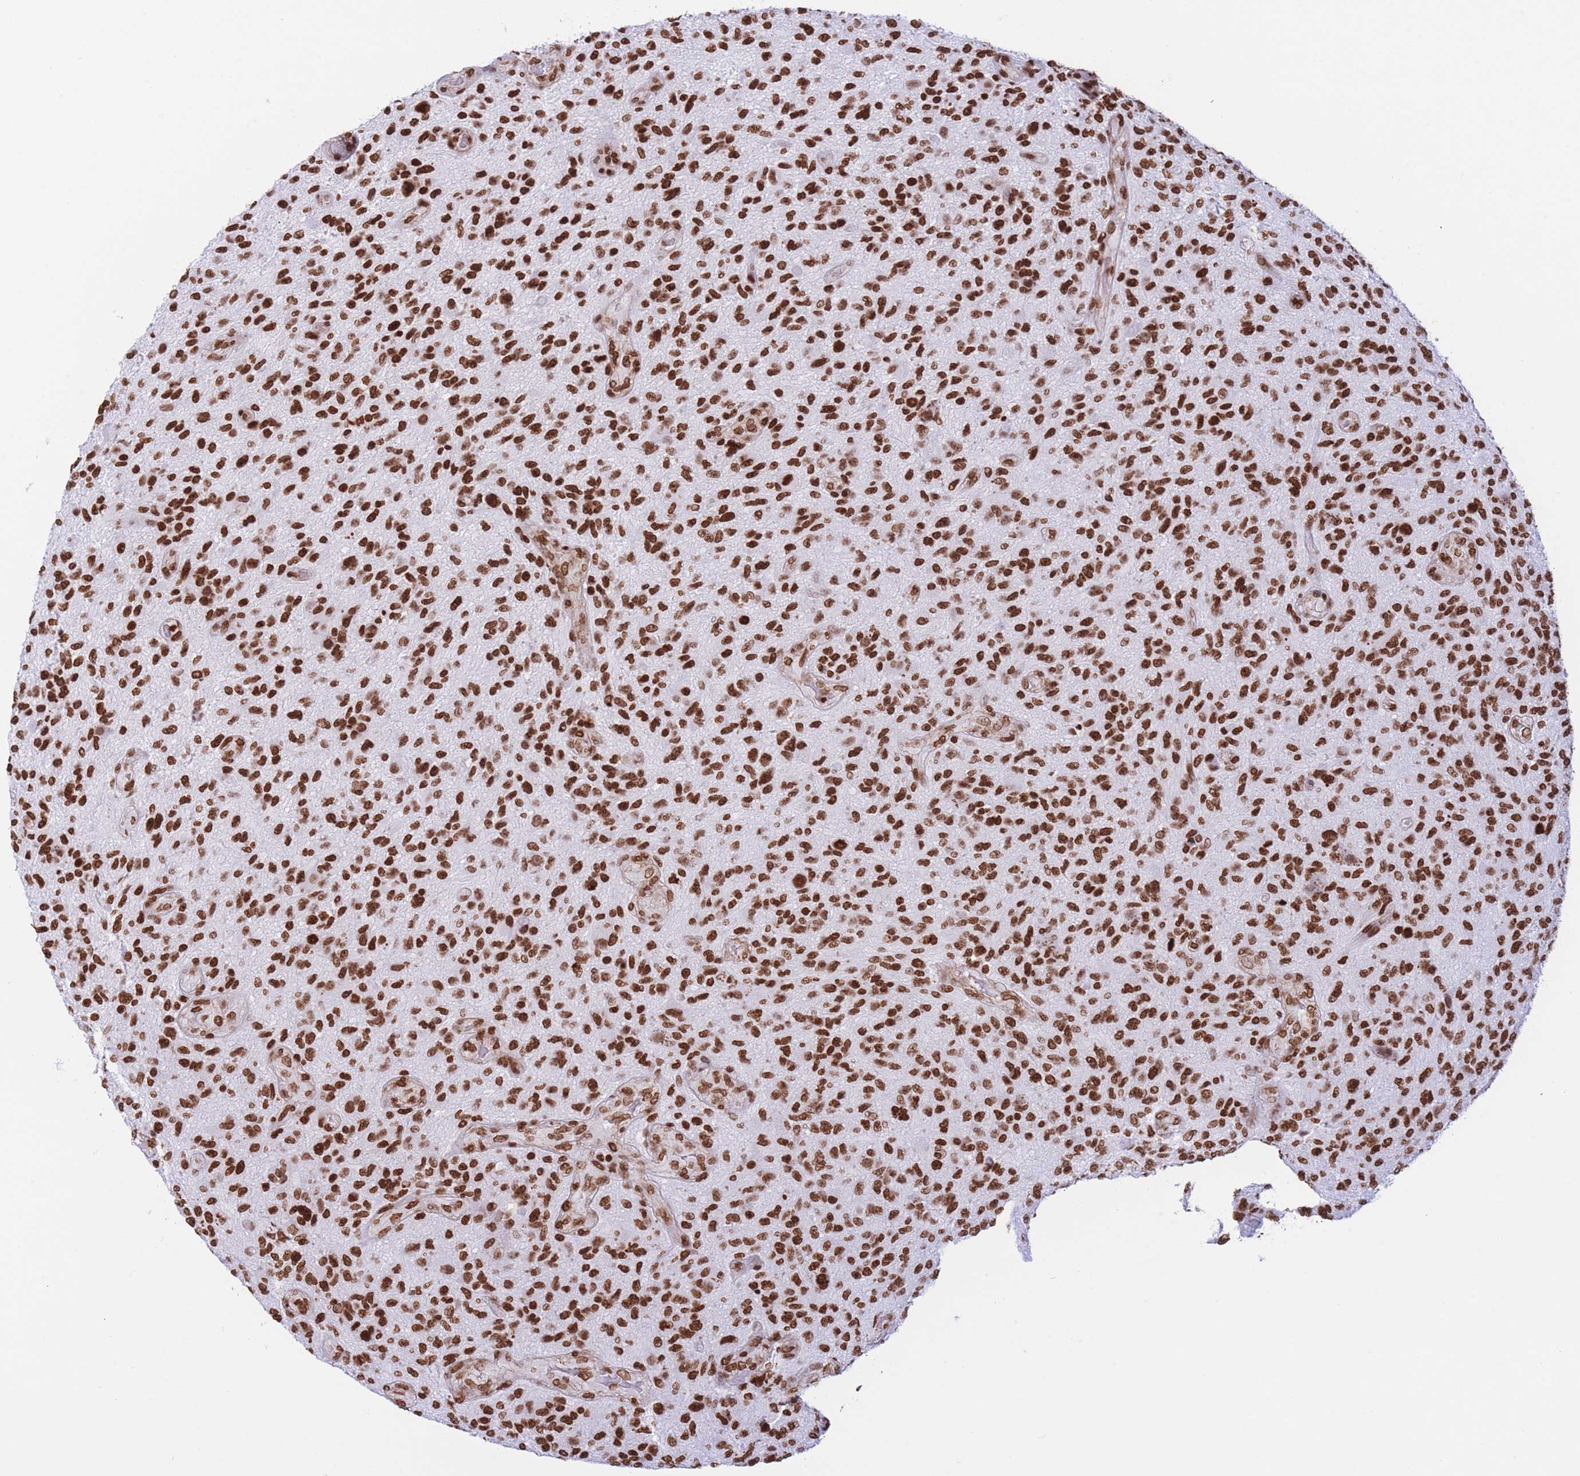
{"staining": {"intensity": "strong", "quantity": ">75%", "location": "nuclear"}, "tissue": "glioma", "cell_type": "Tumor cells", "image_type": "cancer", "snomed": [{"axis": "morphology", "description": "Glioma, malignant, High grade"}, {"axis": "topography", "description": "Brain"}], "caption": "Brown immunohistochemical staining in human glioma shows strong nuclear expression in approximately >75% of tumor cells.", "gene": "H2BC11", "patient": {"sex": "male", "age": 47}}